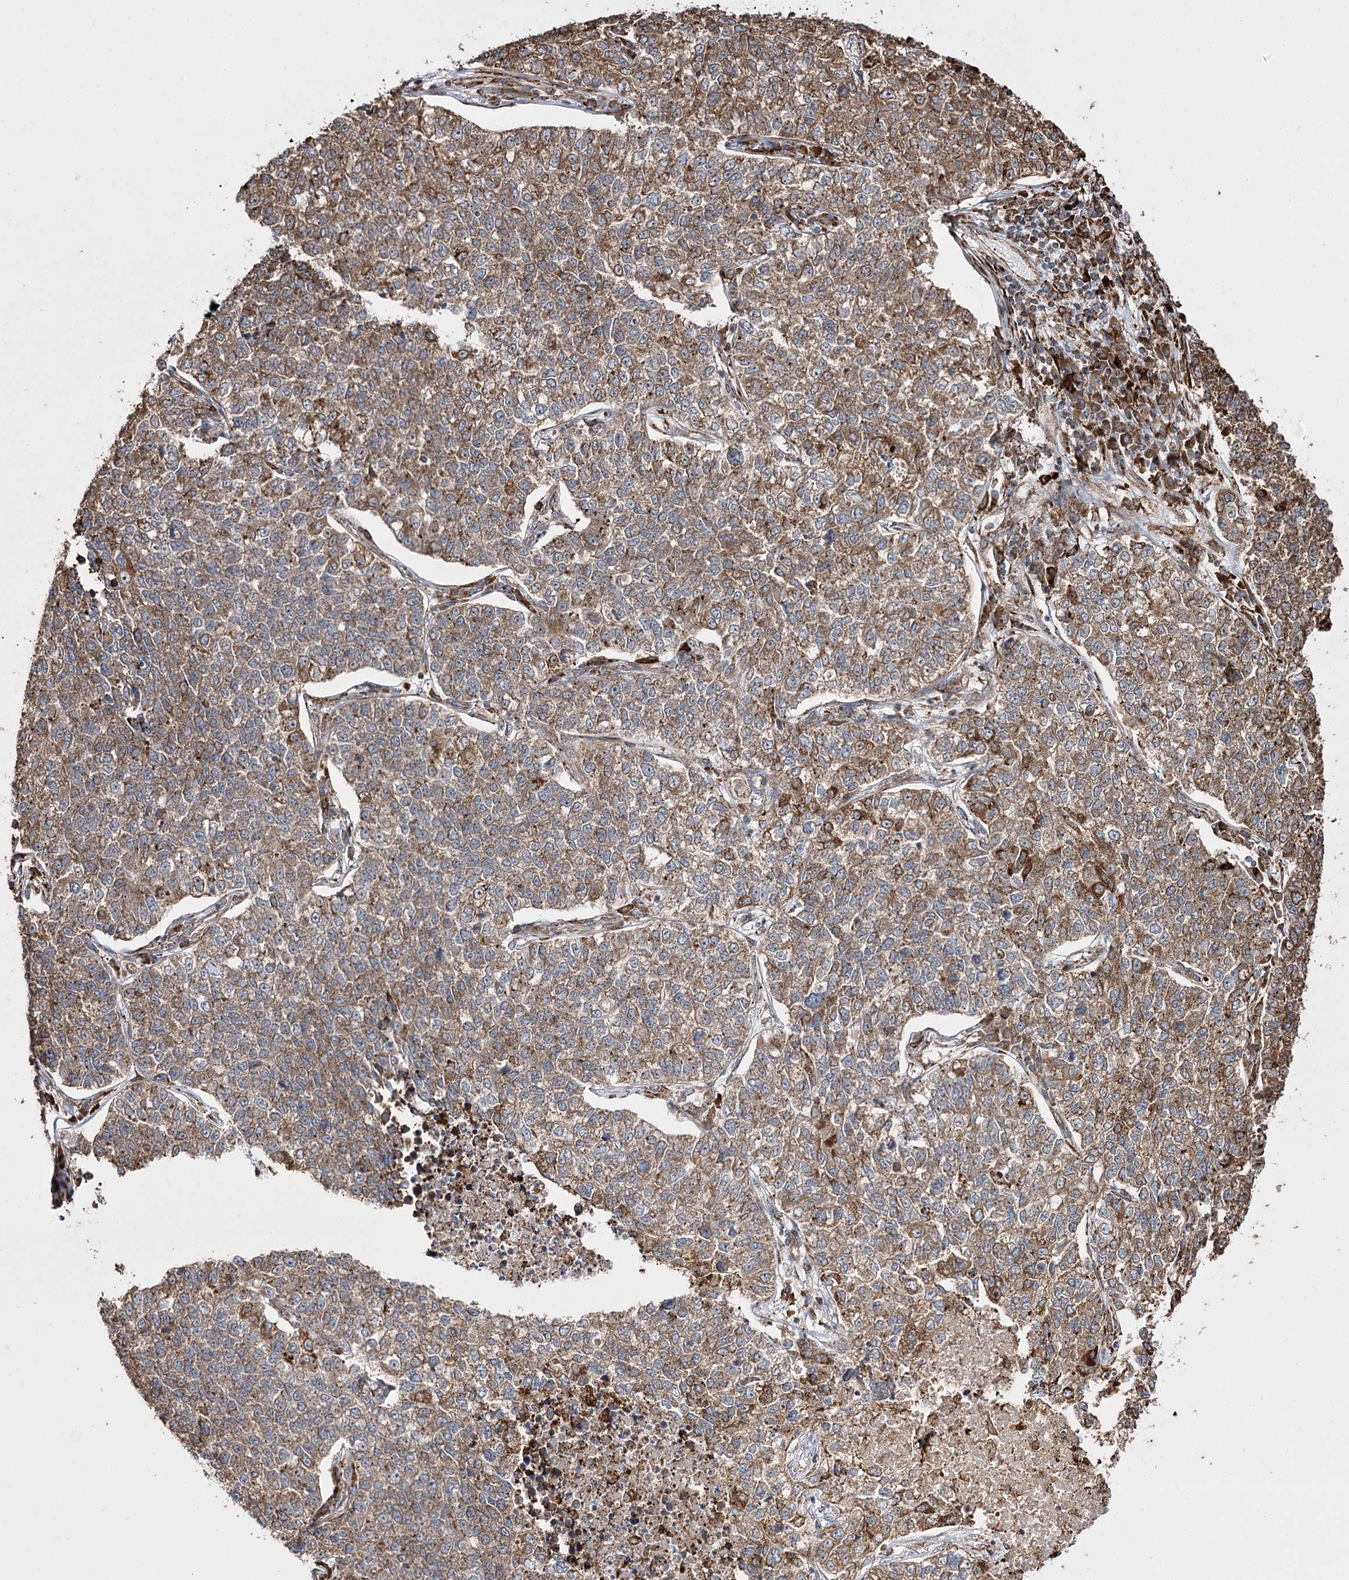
{"staining": {"intensity": "moderate", "quantity": ">75%", "location": "cytoplasmic/membranous"}, "tissue": "lung cancer", "cell_type": "Tumor cells", "image_type": "cancer", "snomed": [{"axis": "morphology", "description": "Adenocarcinoma, NOS"}, {"axis": "topography", "description": "Lung"}], "caption": "Immunohistochemical staining of adenocarcinoma (lung) shows medium levels of moderate cytoplasmic/membranous protein positivity in about >75% of tumor cells.", "gene": "FANCL", "patient": {"sex": "male", "age": 49}}